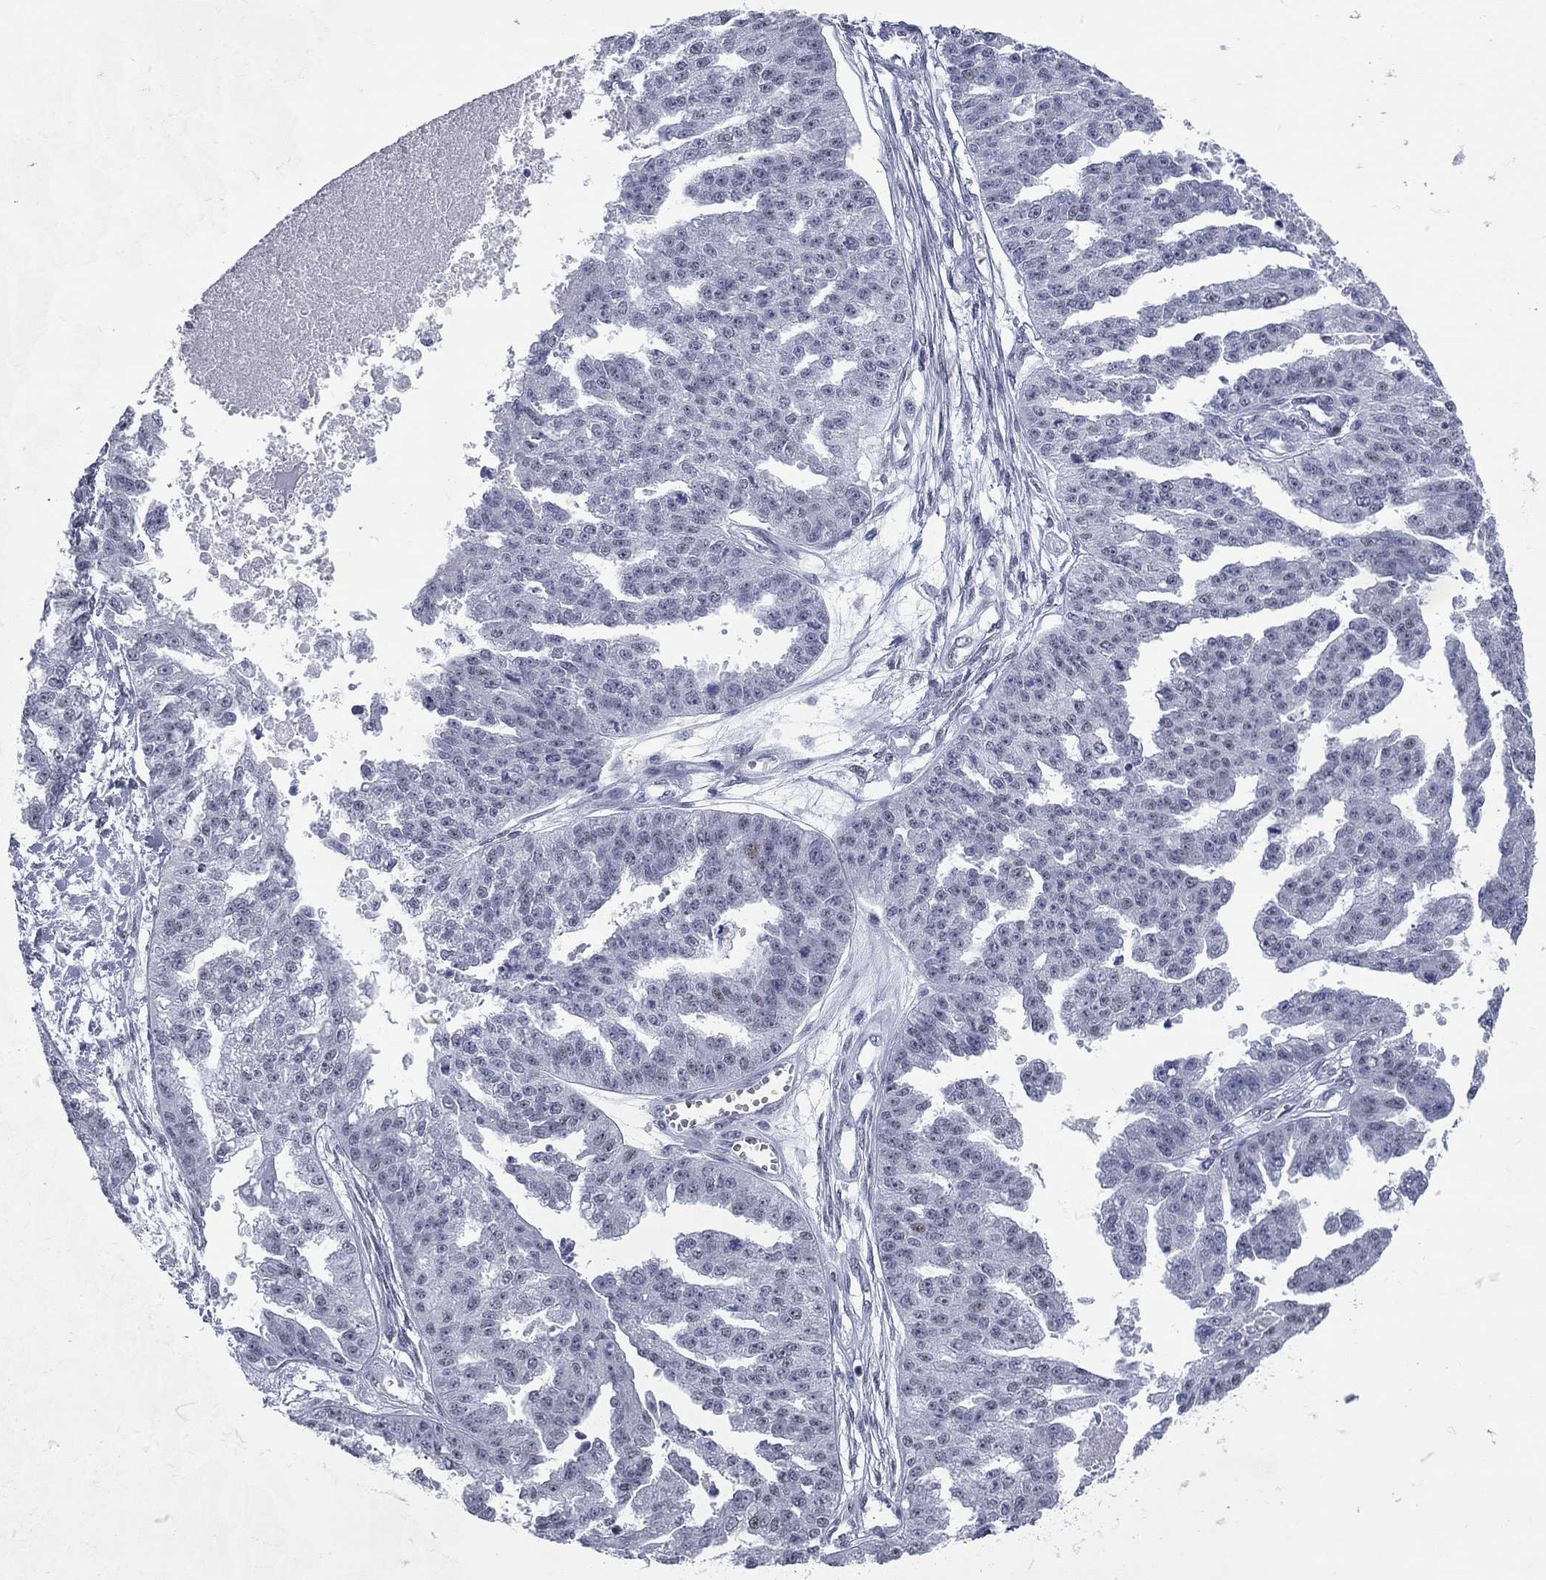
{"staining": {"intensity": "negative", "quantity": "none", "location": "none"}, "tissue": "ovarian cancer", "cell_type": "Tumor cells", "image_type": "cancer", "snomed": [{"axis": "morphology", "description": "Cystadenocarcinoma, serous, NOS"}, {"axis": "topography", "description": "Ovary"}], "caption": "Protein analysis of ovarian cancer (serous cystadenocarcinoma) demonstrates no significant staining in tumor cells.", "gene": "ASF1B", "patient": {"sex": "female", "age": 58}}